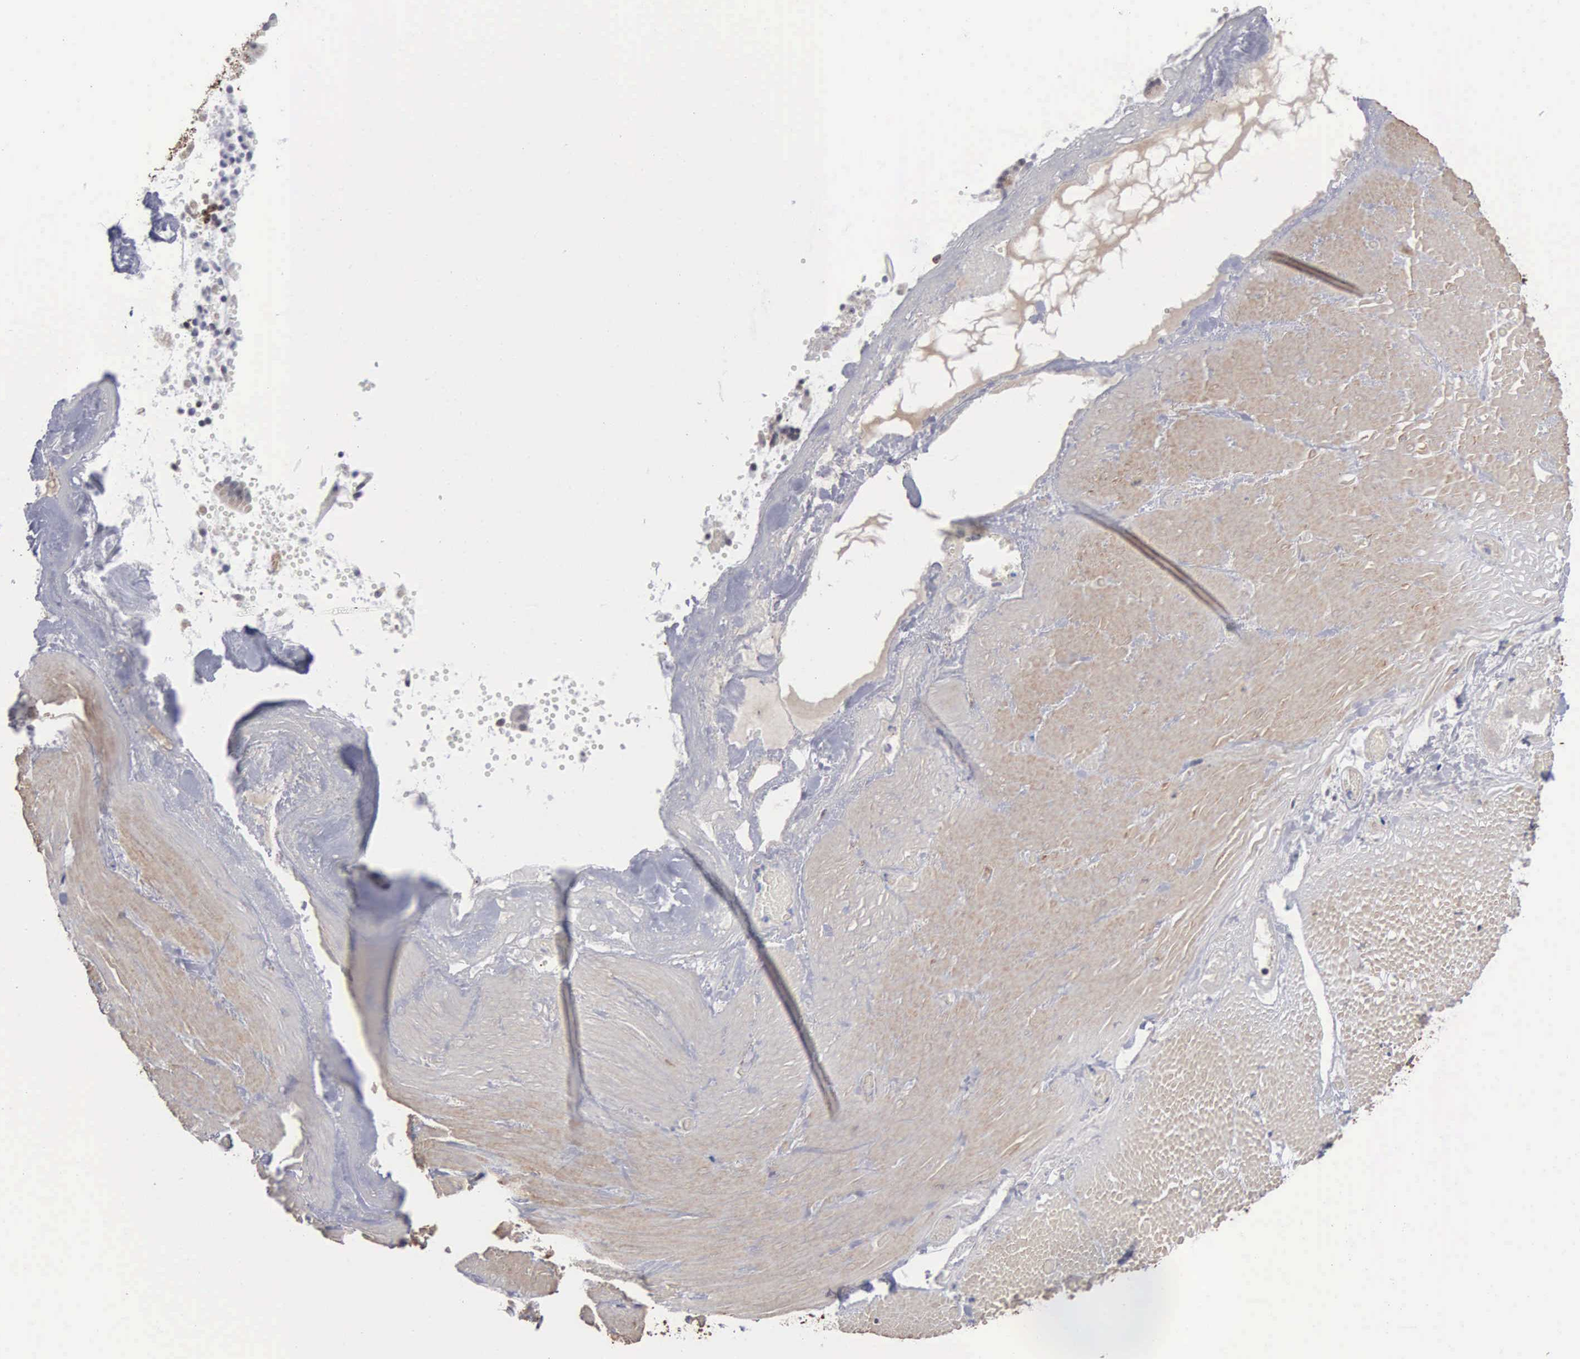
{"staining": {"intensity": "weak", "quantity": "25%-75%", "location": "cytoplasmic/membranous"}, "tissue": "smooth muscle", "cell_type": "Smooth muscle cells", "image_type": "normal", "snomed": [{"axis": "morphology", "description": "Normal tissue, NOS"}, {"axis": "topography", "description": "Duodenum"}], "caption": "IHC staining of benign smooth muscle, which displays low levels of weak cytoplasmic/membranous expression in approximately 25%-75% of smooth muscle cells indicating weak cytoplasmic/membranous protein staining. The staining was performed using DAB (brown) for protein detection and nuclei were counterstained in hematoxylin (blue).", "gene": "NGDN", "patient": {"sex": "male", "age": 63}}